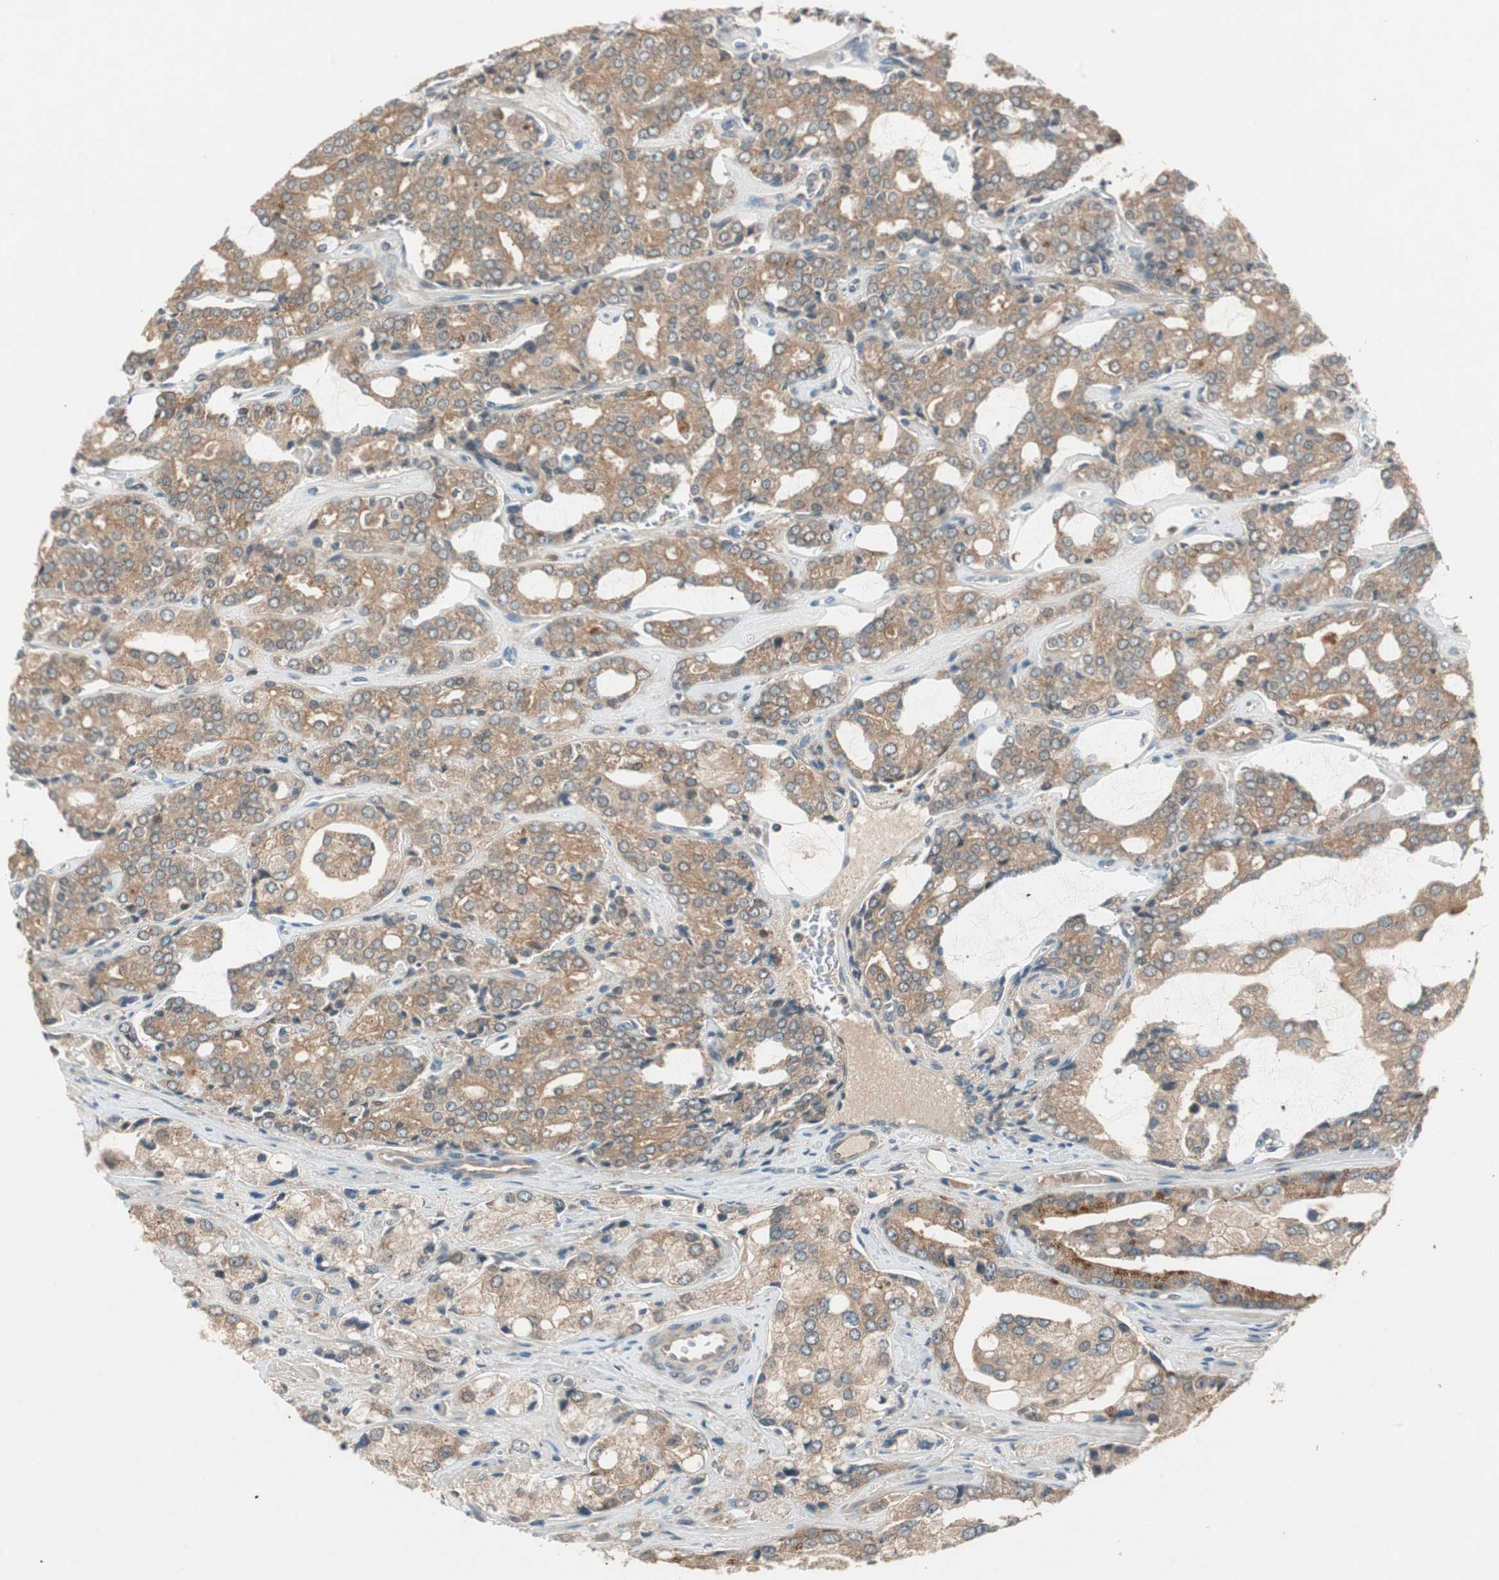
{"staining": {"intensity": "moderate", "quantity": ">75%", "location": "cytoplasmic/membranous"}, "tissue": "prostate cancer", "cell_type": "Tumor cells", "image_type": "cancer", "snomed": [{"axis": "morphology", "description": "Adenocarcinoma, High grade"}, {"axis": "topography", "description": "Prostate"}], "caption": "A brown stain shows moderate cytoplasmic/membranous expression of a protein in prostate cancer (high-grade adenocarcinoma) tumor cells.", "gene": "NCLN", "patient": {"sex": "male", "age": 67}}